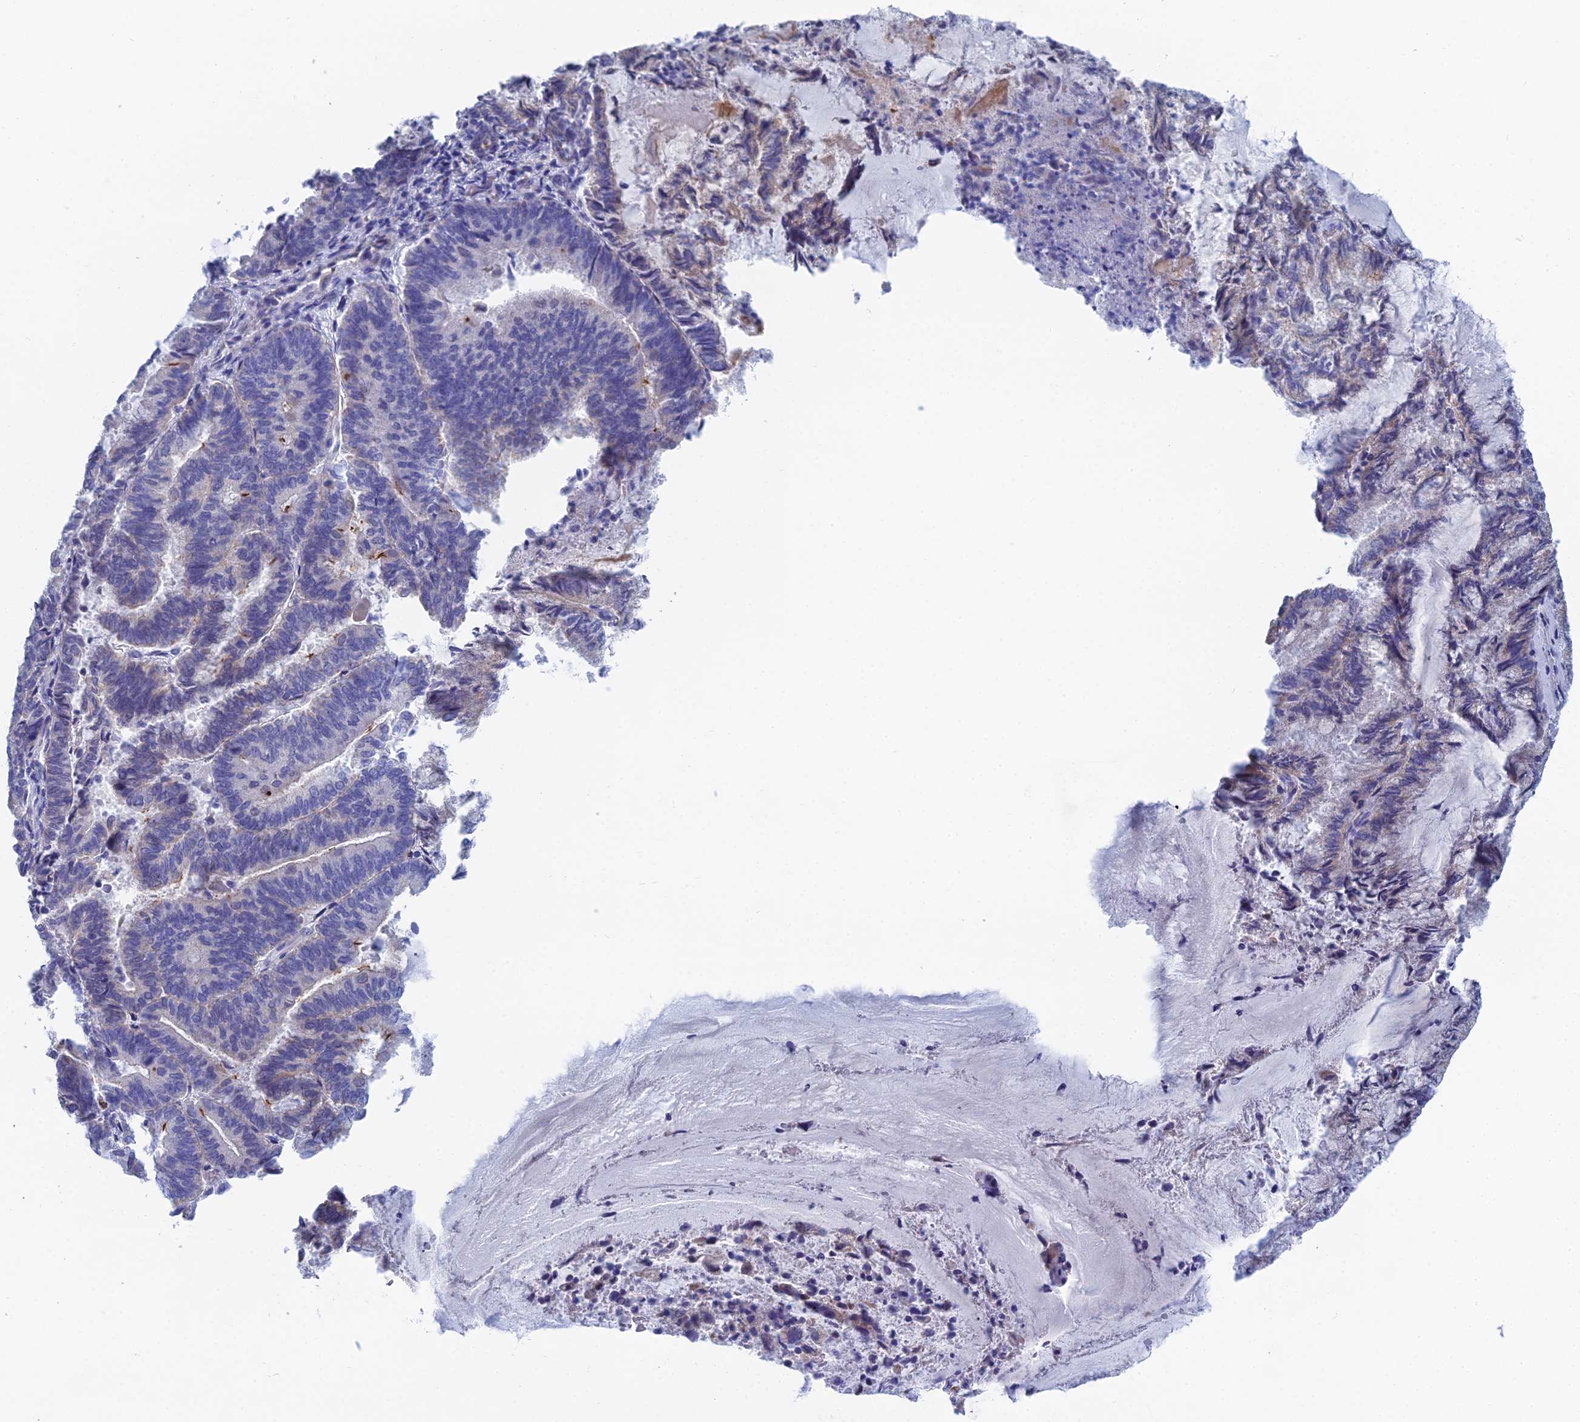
{"staining": {"intensity": "moderate", "quantity": "<25%", "location": "cytoplasmic/membranous"}, "tissue": "endometrial cancer", "cell_type": "Tumor cells", "image_type": "cancer", "snomed": [{"axis": "morphology", "description": "Adenocarcinoma, NOS"}, {"axis": "topography", "description": "Endometrium"}], "caption": "A brown stain labels moderate cytoplasmic/membranous positivity of a protein in human endometrial adenocarcinoma tumor cells.", "gene": "CFAP210", "patient": {"sex": "female", "age": 80}}